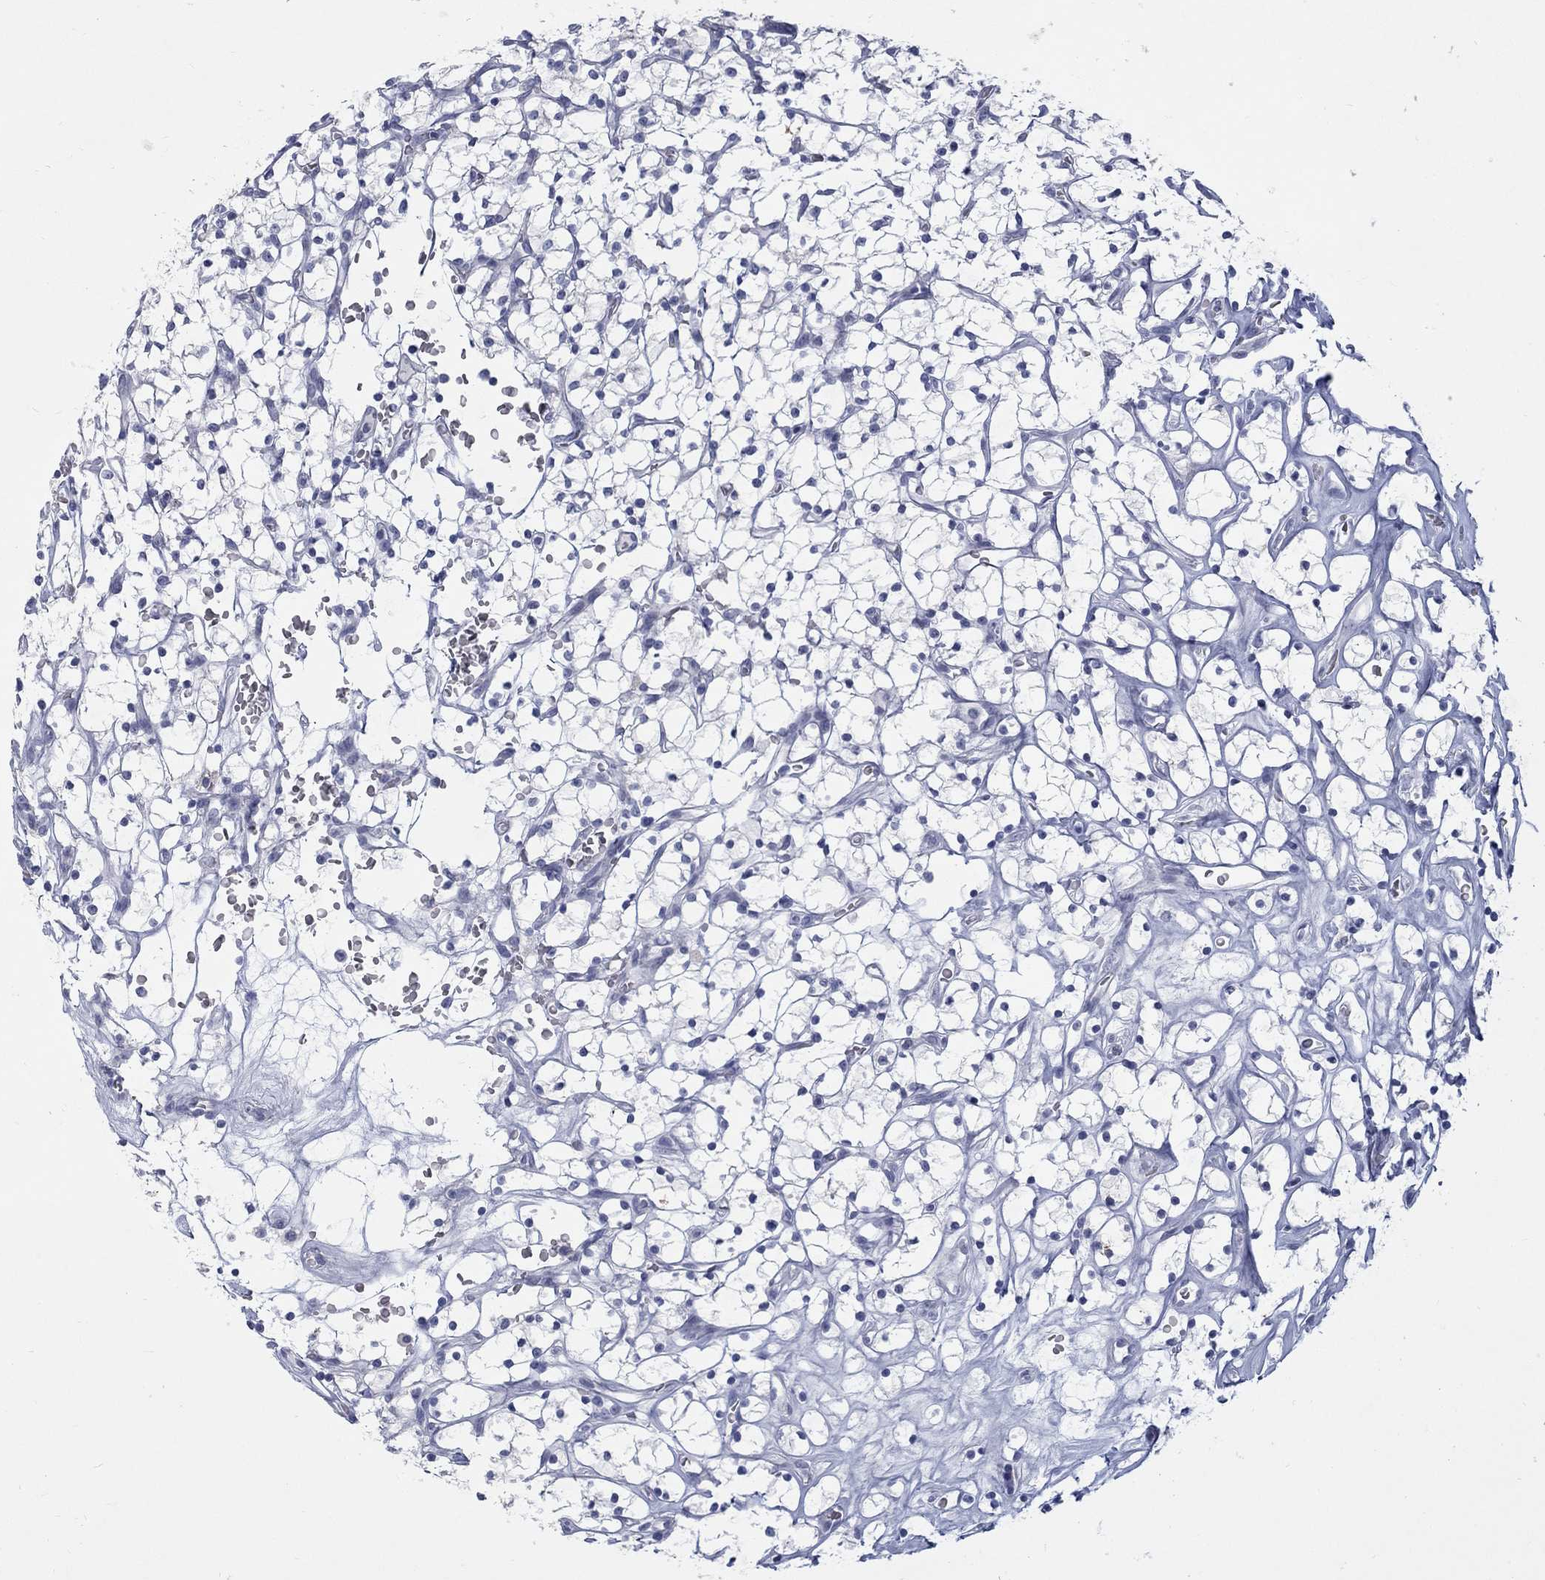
{"staining": {"intensity": "negative", "quantity": "none", "location": "none"}, "tissue": "renal cancer", "cell_type": "Tumor cells", "image_type": "cancer", "snomed": [{"axis": "morphology", "description": "Adenocarcinoma, NOS"}, {"axis": "topography", "description": "Kidney"}], "caption": "An image of renal cancer (adenocarcinoma) stained for a protein demonstrates no brown staining in tumor cells.", "gene": "RFTN2", "patient": {"sex": "female", "age": 64}}